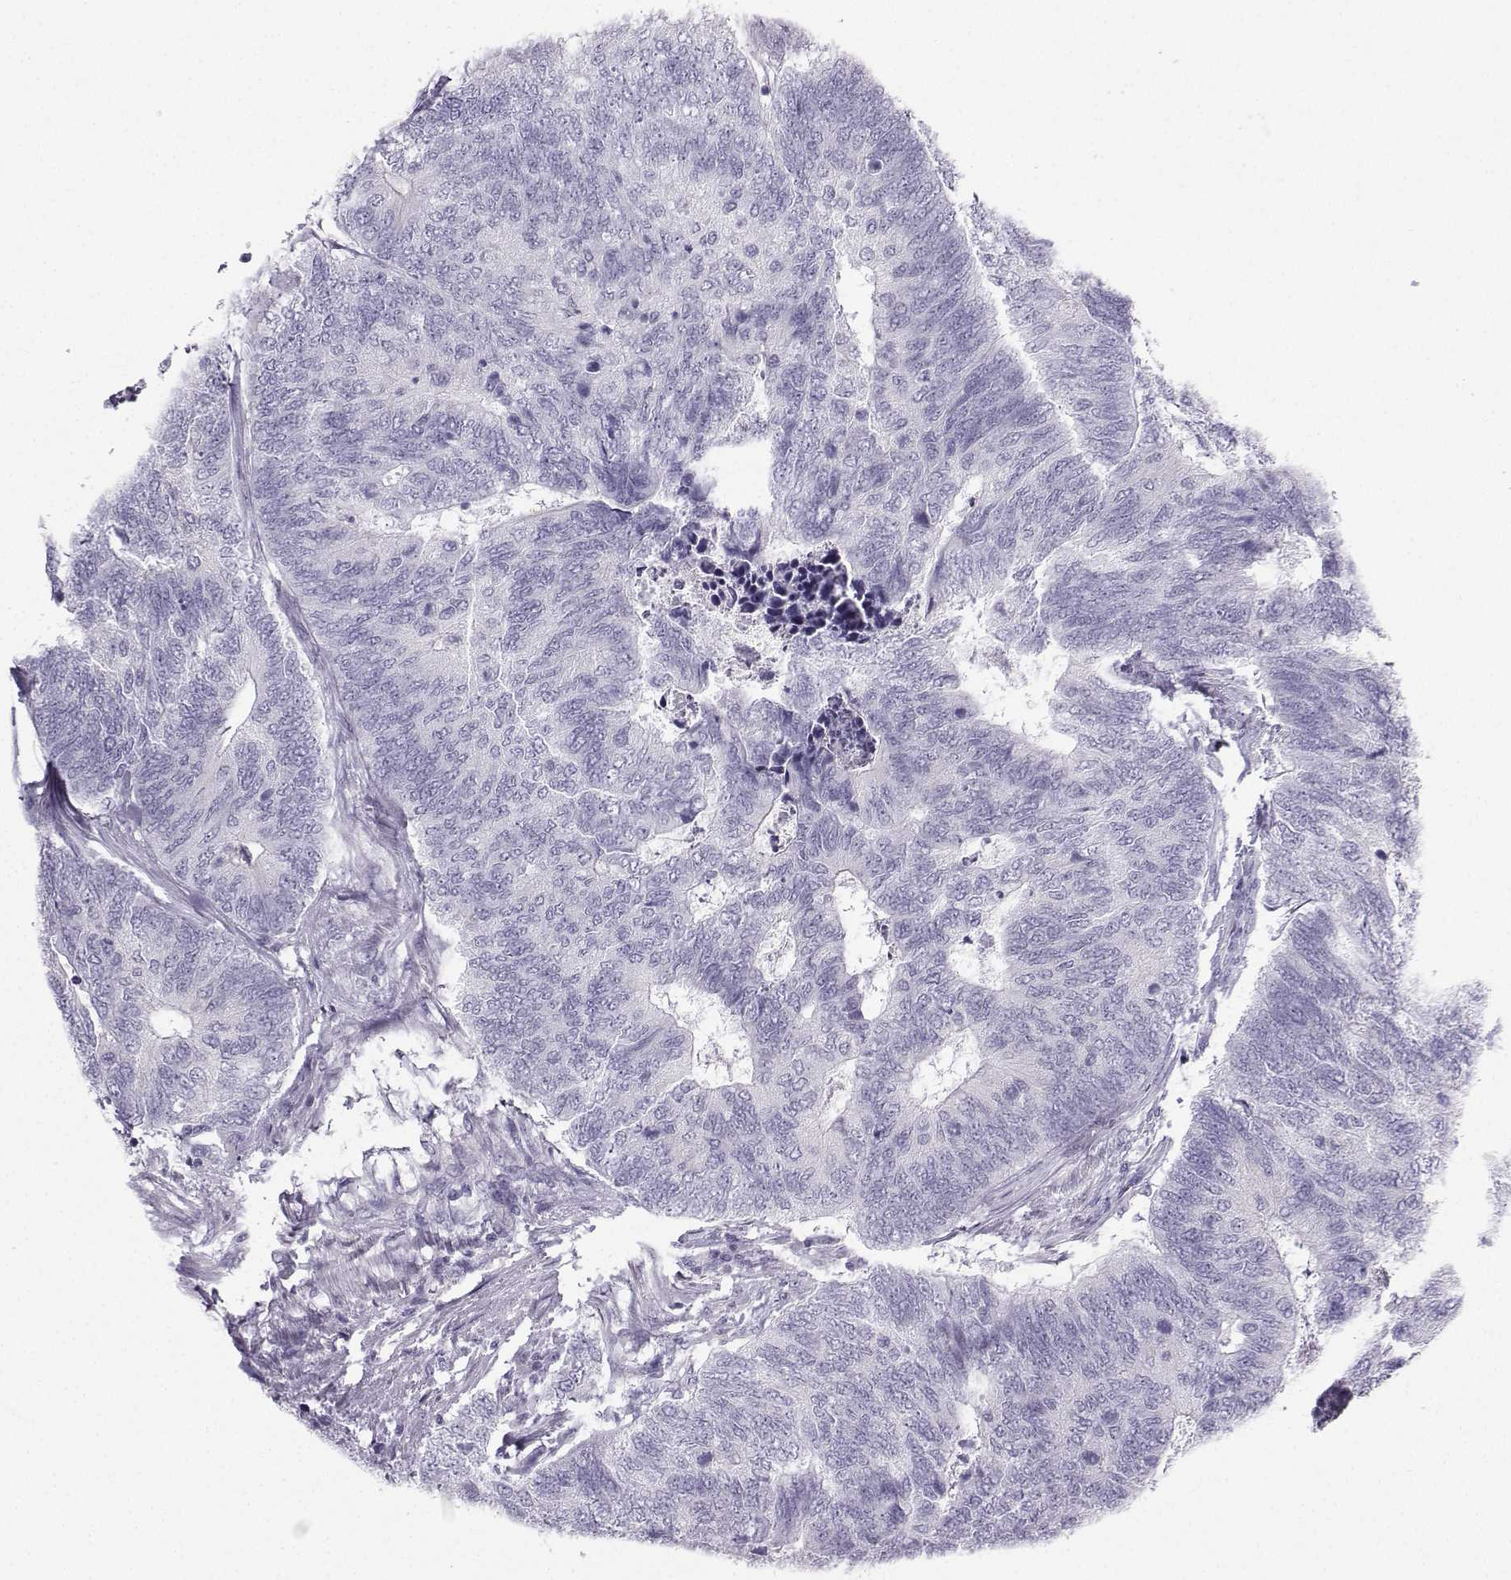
{"staining": {"intensity": "negative", "quantity": "none", "location": "none"}, "tissue": "colorectal cancer", "cell_type": "Tumor cells", "image_type": "cancer", "snomed": [{"axis": "morphology", "description": "Adenocarcinoma, NOS"}, {"axis": "topography", "description": "Colon"}], "caption": "A high-resolution photomicrograph shows immunohistochemistry (IHC) staining of colorectal cancer (adenocarcinoma), which shows no significant staining in tumor cells. Brightfield microscopy of immunohistochemistry (IHC) stained with DAB (brown) and hematoxylin (blue), captured at high magnification.", "gene": "ZBTB8B", "patient": {"sex": "female", "age": 67}}